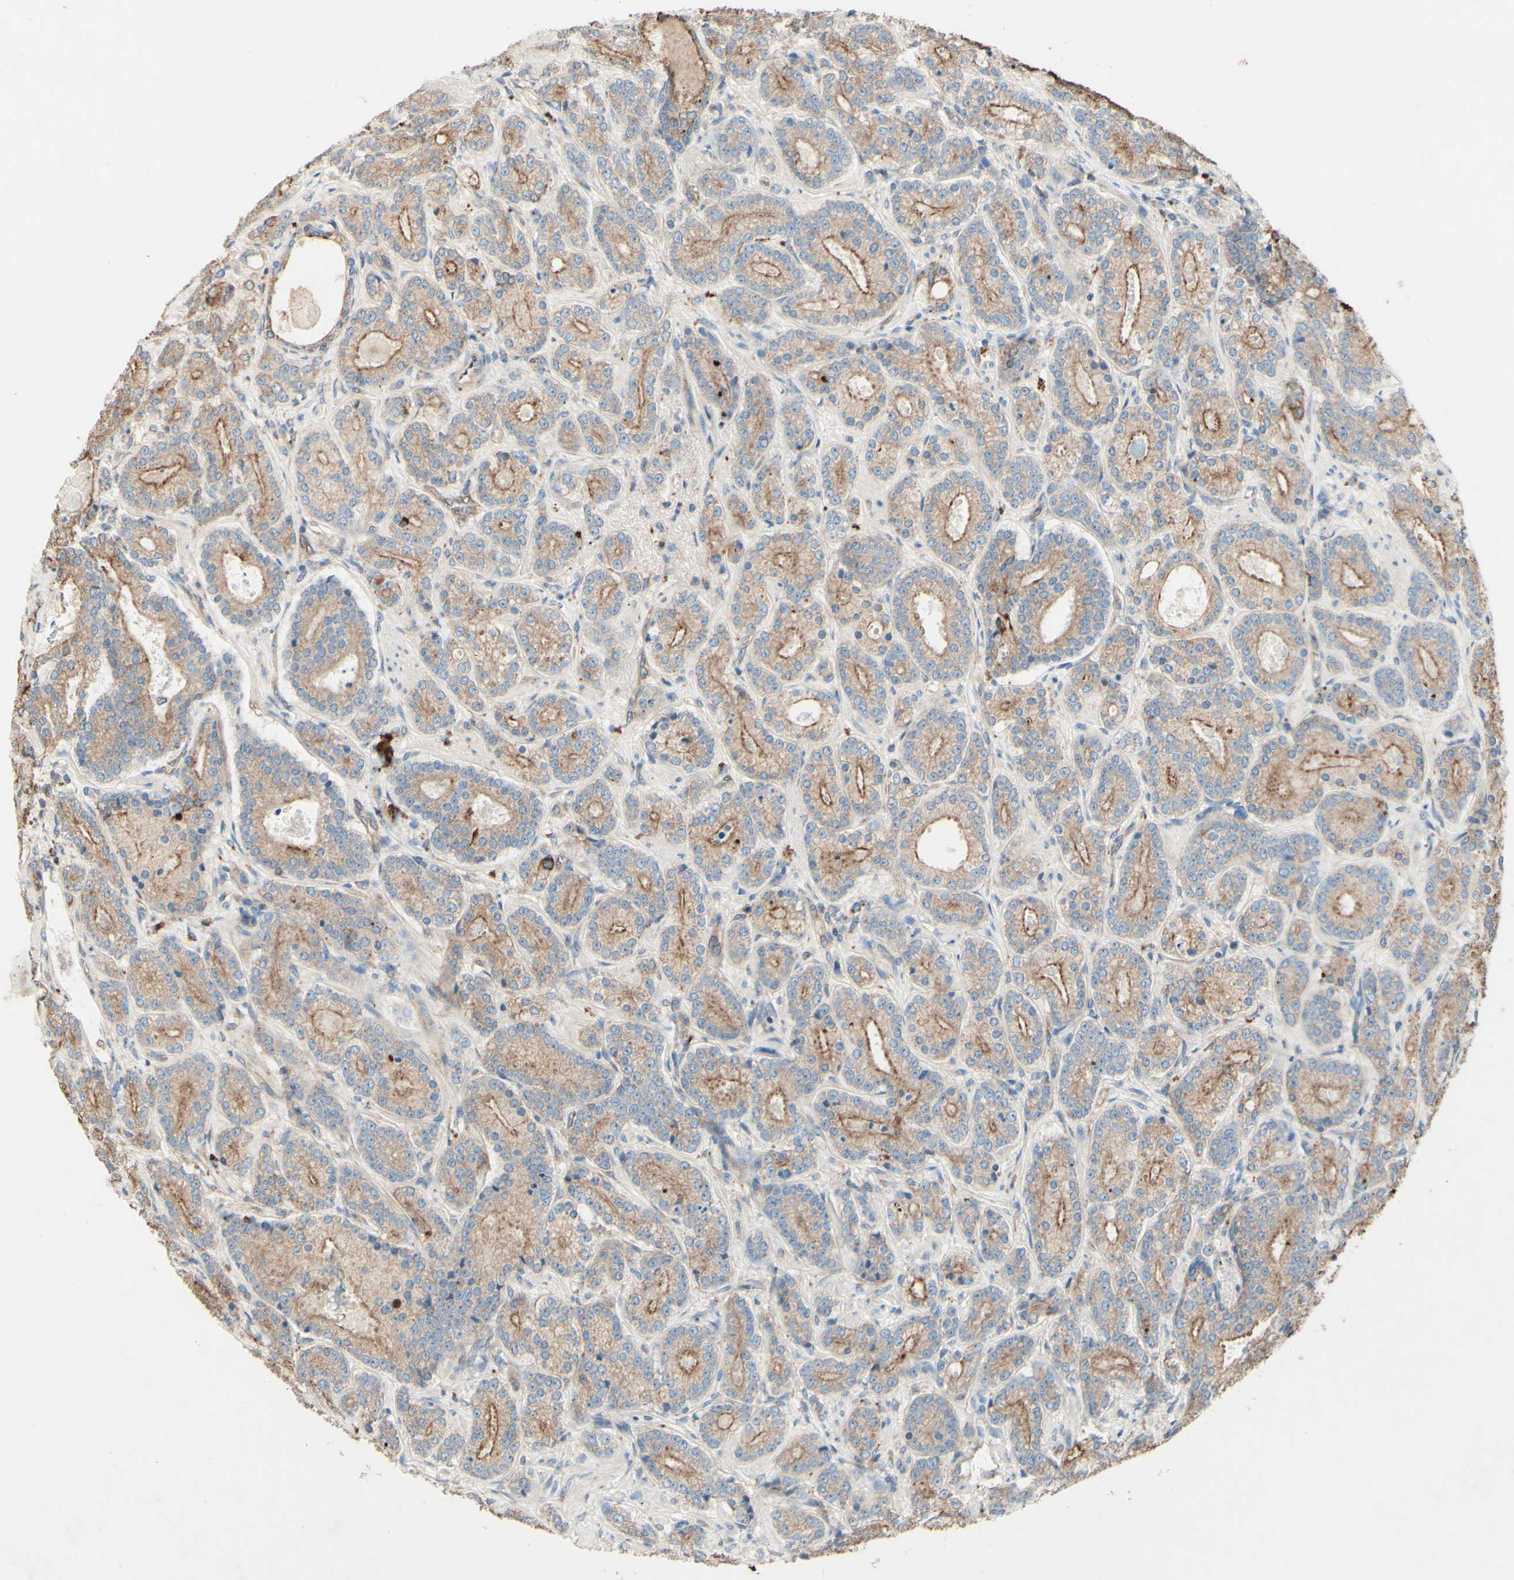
{"staining": {"intensity": "weak", "quantity": ">75%", "location": "cytoplasmic/membranous"}, "tissue": "prostate cancer", "cell_type": "Tumor cells", "image_type": "cancer", "snomed": [{"axis": "morphology", "description": "Adenocarcinoma, High grade"}, {"axis": "topography", "description": "Prostate"}], "caption": "Immunohistochemical staining of prostate adenocarcinoma (high-grade) displays low levels of weak cytoplasmic/membranous protein staining in approximately >75% of tumor cells.", "gene": "MTM1", "patient": {"sex": "male", "age": 61}}